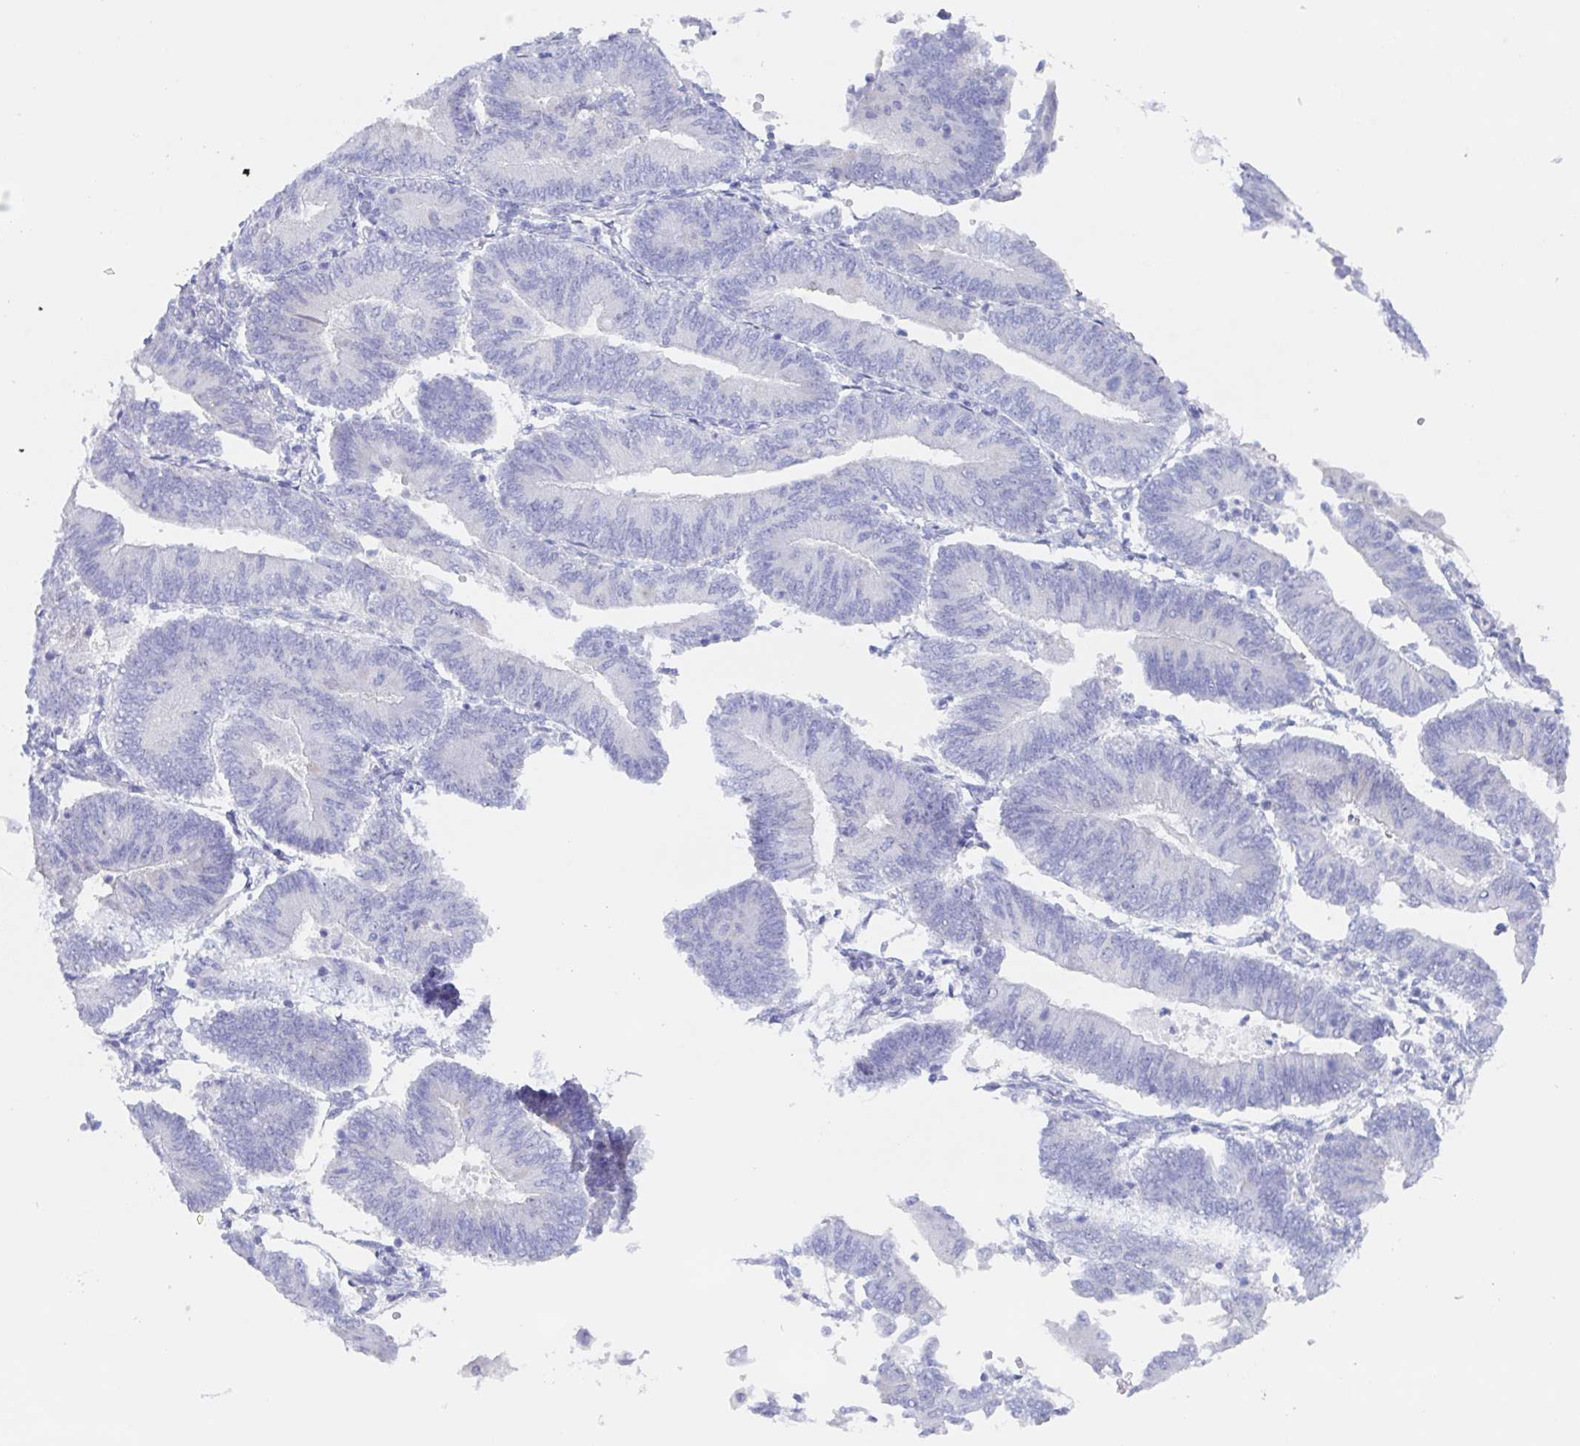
{"staining": {"intensity": "negative", "quantity": "none", "location": "none"}, "tissue": "endometrial cancer", "cell_type": "Tumor cells", "image_type": "cancer", "snomed": [{"axis": "morphology", "description": "Adenocarcinoma, NOS"}, {"axis": "topography", "description": "Endometrium"}], "caption": "Tumor cells are negative for brown protein staining in endometrial cancer (adenocarcinoma).", "gene": "MUCL3", "patient": {"sex": "female", "age": 65}}